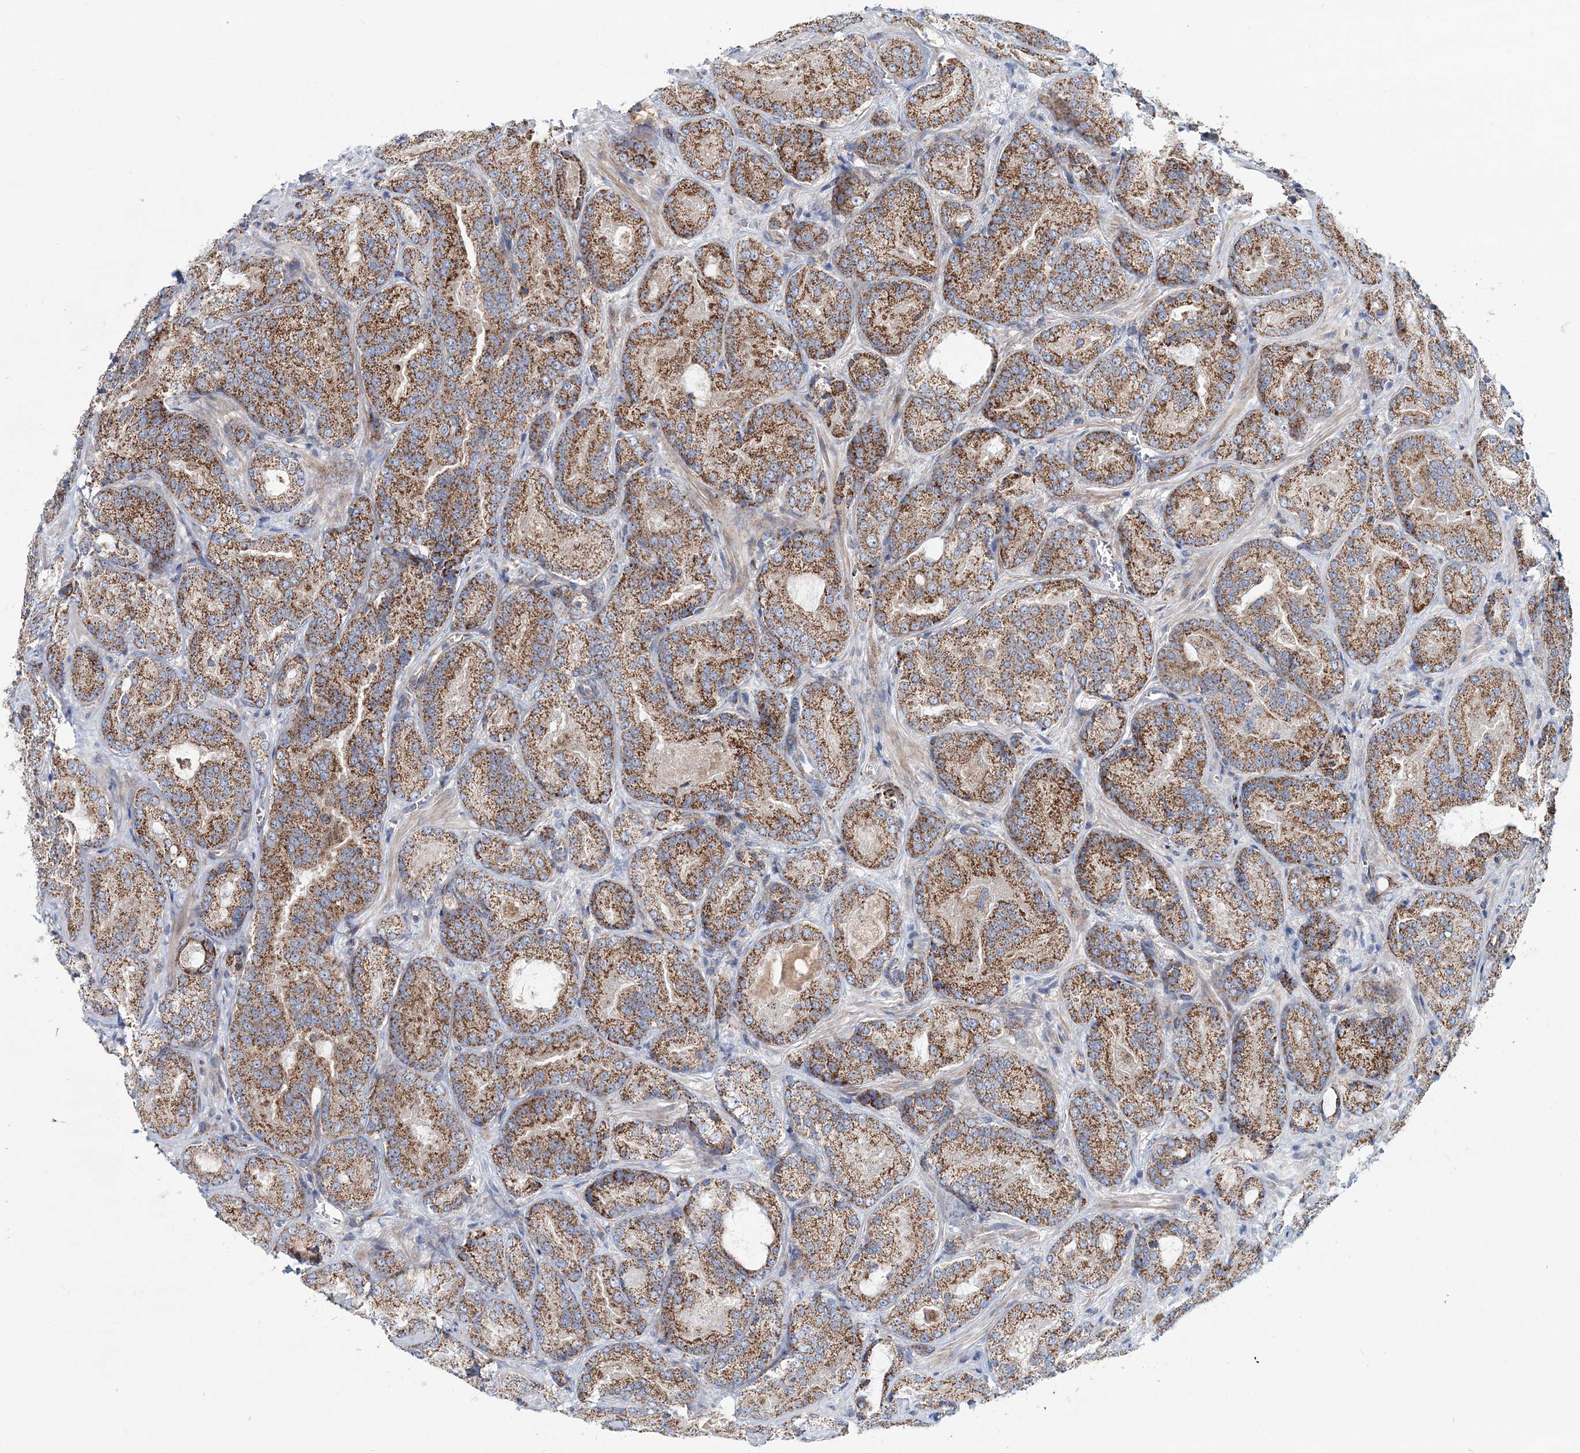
{"staining": {"intensity": "moderate", "quantity": ">75%", "location": "cytoplasmic/membranous"}, "tissue": "prostate cancer", "cell_type": "Tumor cells", "image_type": "cancer", "snomed": [{"axis": "morphology", "description": "Adenocarcinoma, Low grade"}, {"axis": "topography", "description": "Prostate"}], "caption": "There is medium levels of moderate cytoplasmic/membranous expression in tumor cells of prostate cancer, as demonstrated by immunohistochemical staining (brown color).", "gene": "ARHGAP6", "patient": {"sex": "male", "age": 74}}